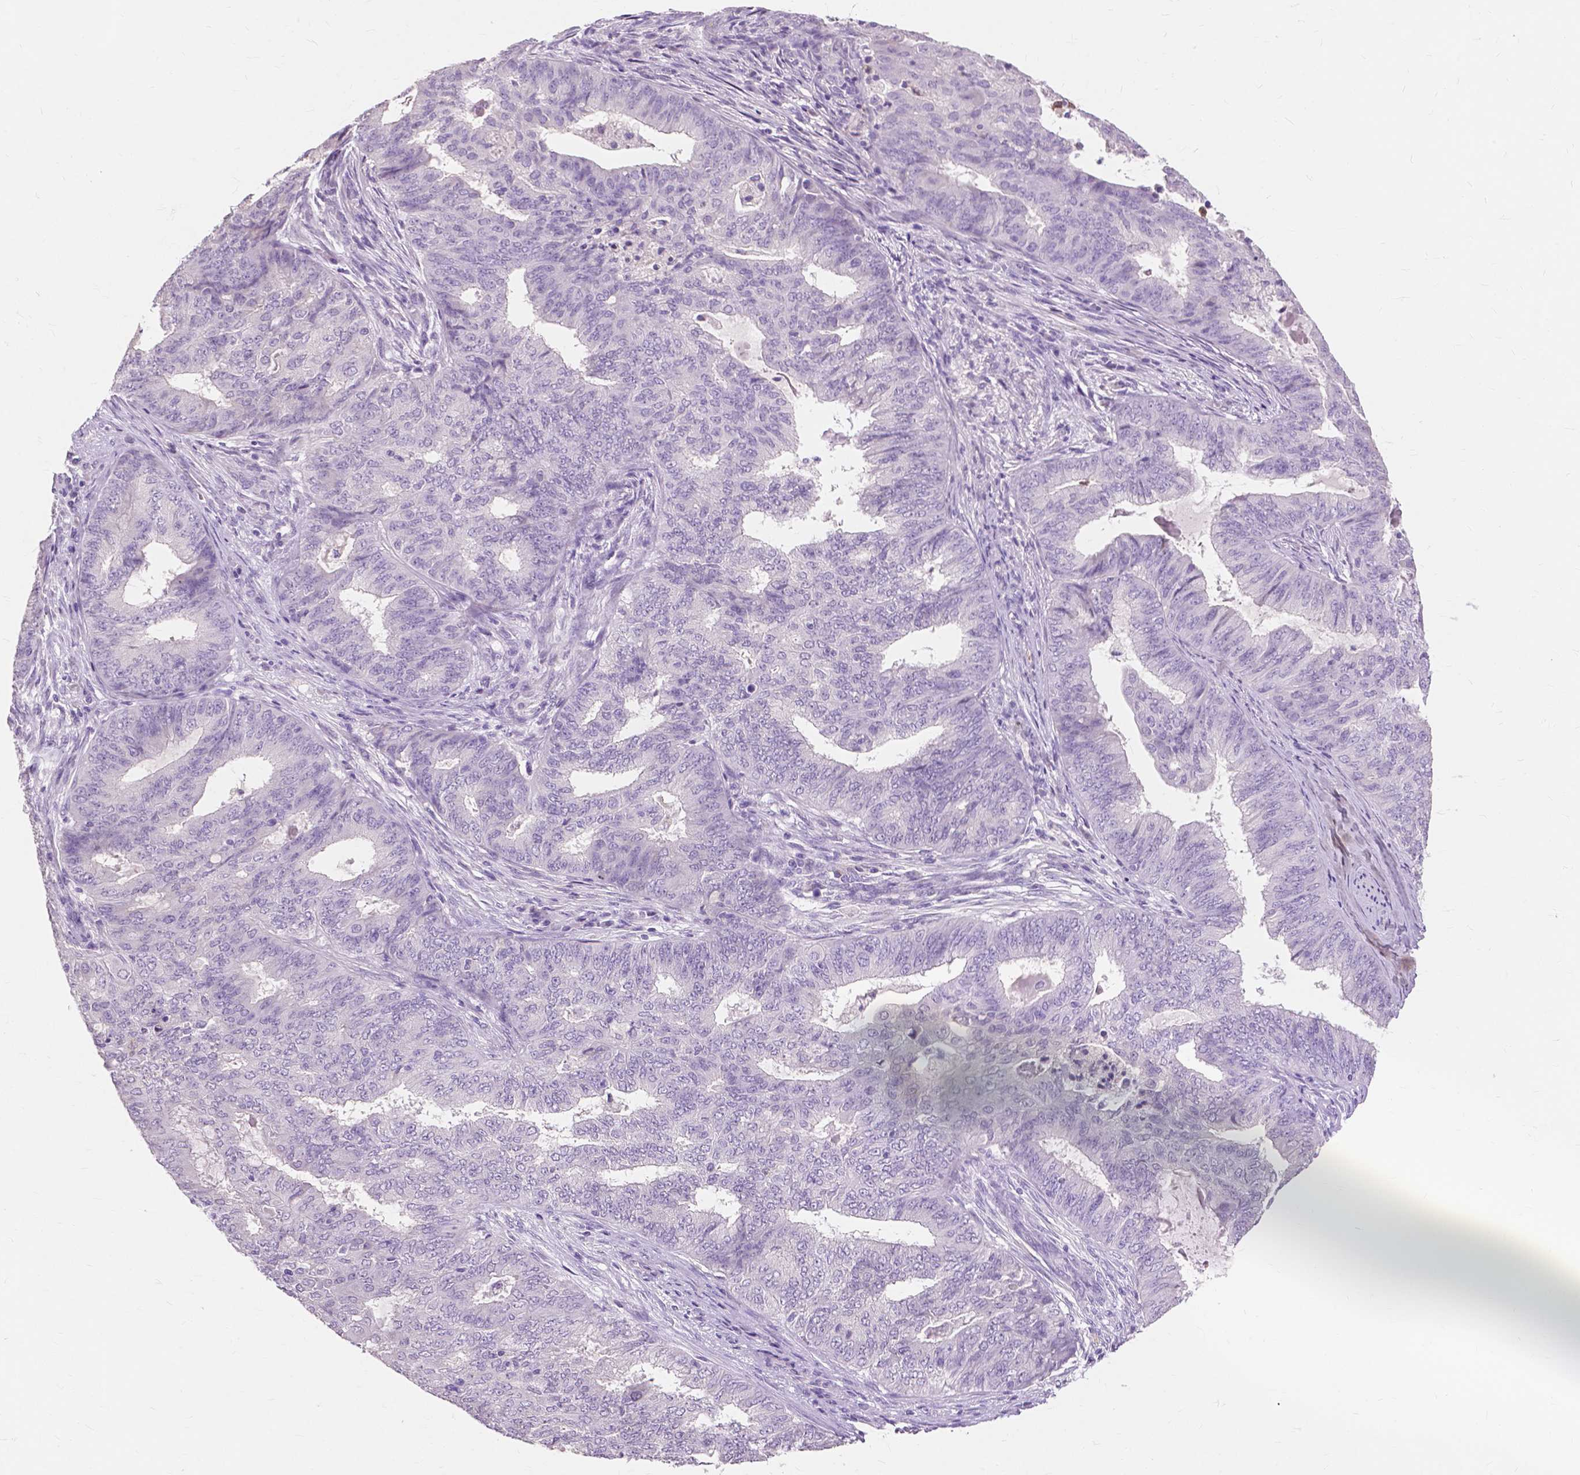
{"staining": {"intensity": "negative", "quantity": "none", "location": "none"}, "tissue": "endometrial cancer", "cell_type": "Tumor cells", "image_type": "cancer", "snomed": [{"axis": "morphology", "description": "Adenocarcinoma, NOS"}, {"axis": "topography", "description": "Endometrium"}], "caption": "IHC image of neoplastic tissue: endometrial cancer stained with DAB reveals no significant protein staining in tumor cells.", "gene": "CXCR2", "patient": {"sex": "female", "age": 62}}